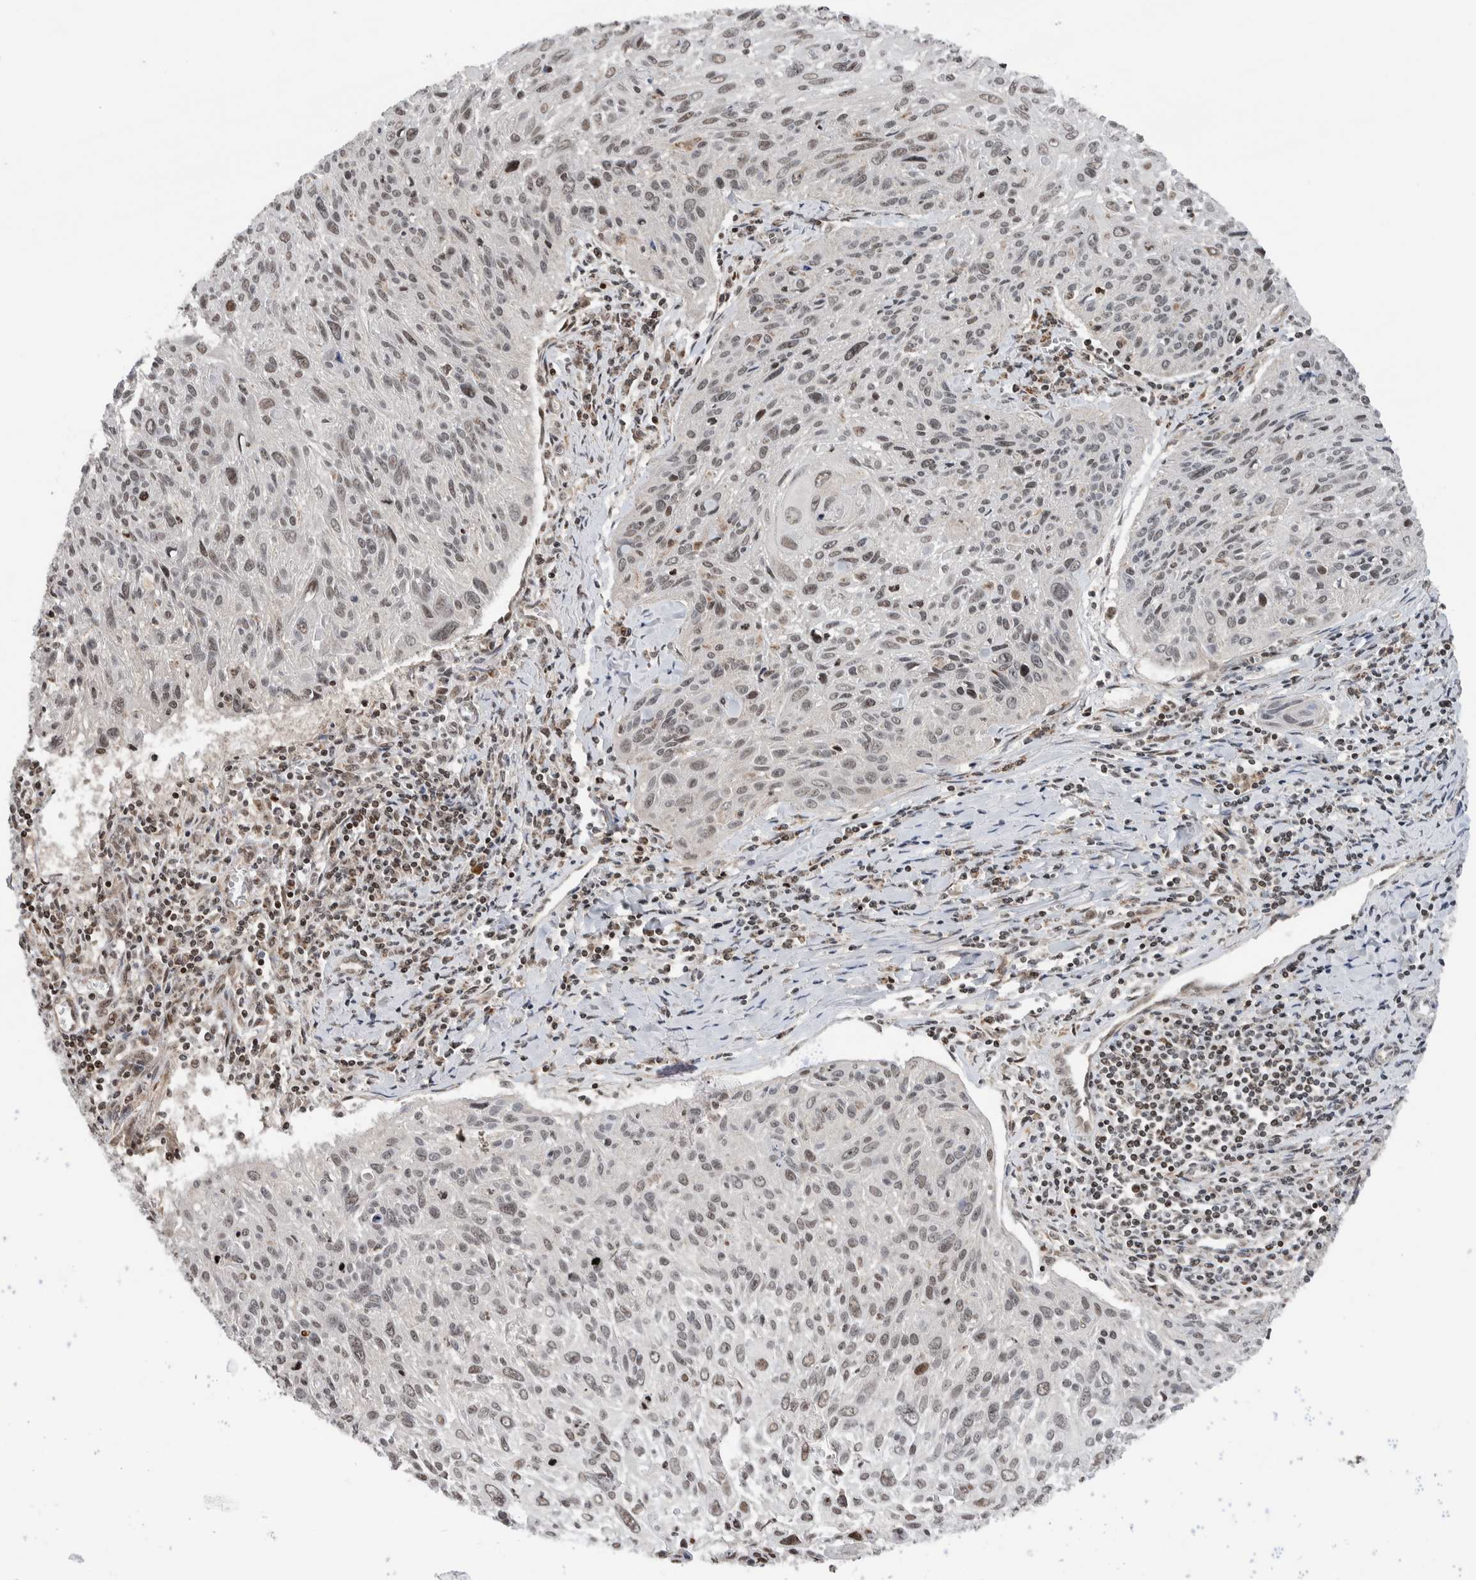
{"staining": {"intensity": "moderate", "quantity": "25%-75%", "location": "nuclear"}, "tissue": "cervical cancer", "cell_type": "Tumor cells", "image_type": "cancer", "snomed": [{"axis": "morphology", "description": "Squamous cell carcinoma, NOS"}, {"axis": "topography", "description": "Cervix"}], "caption": "IHC (DAB) staining of cervical cancer reveals moderate nuclear protein expression in about 25%-75% of tumor cells.", "gene": "NPLOC4", "patient": {"sex": "female", "age": 51}}